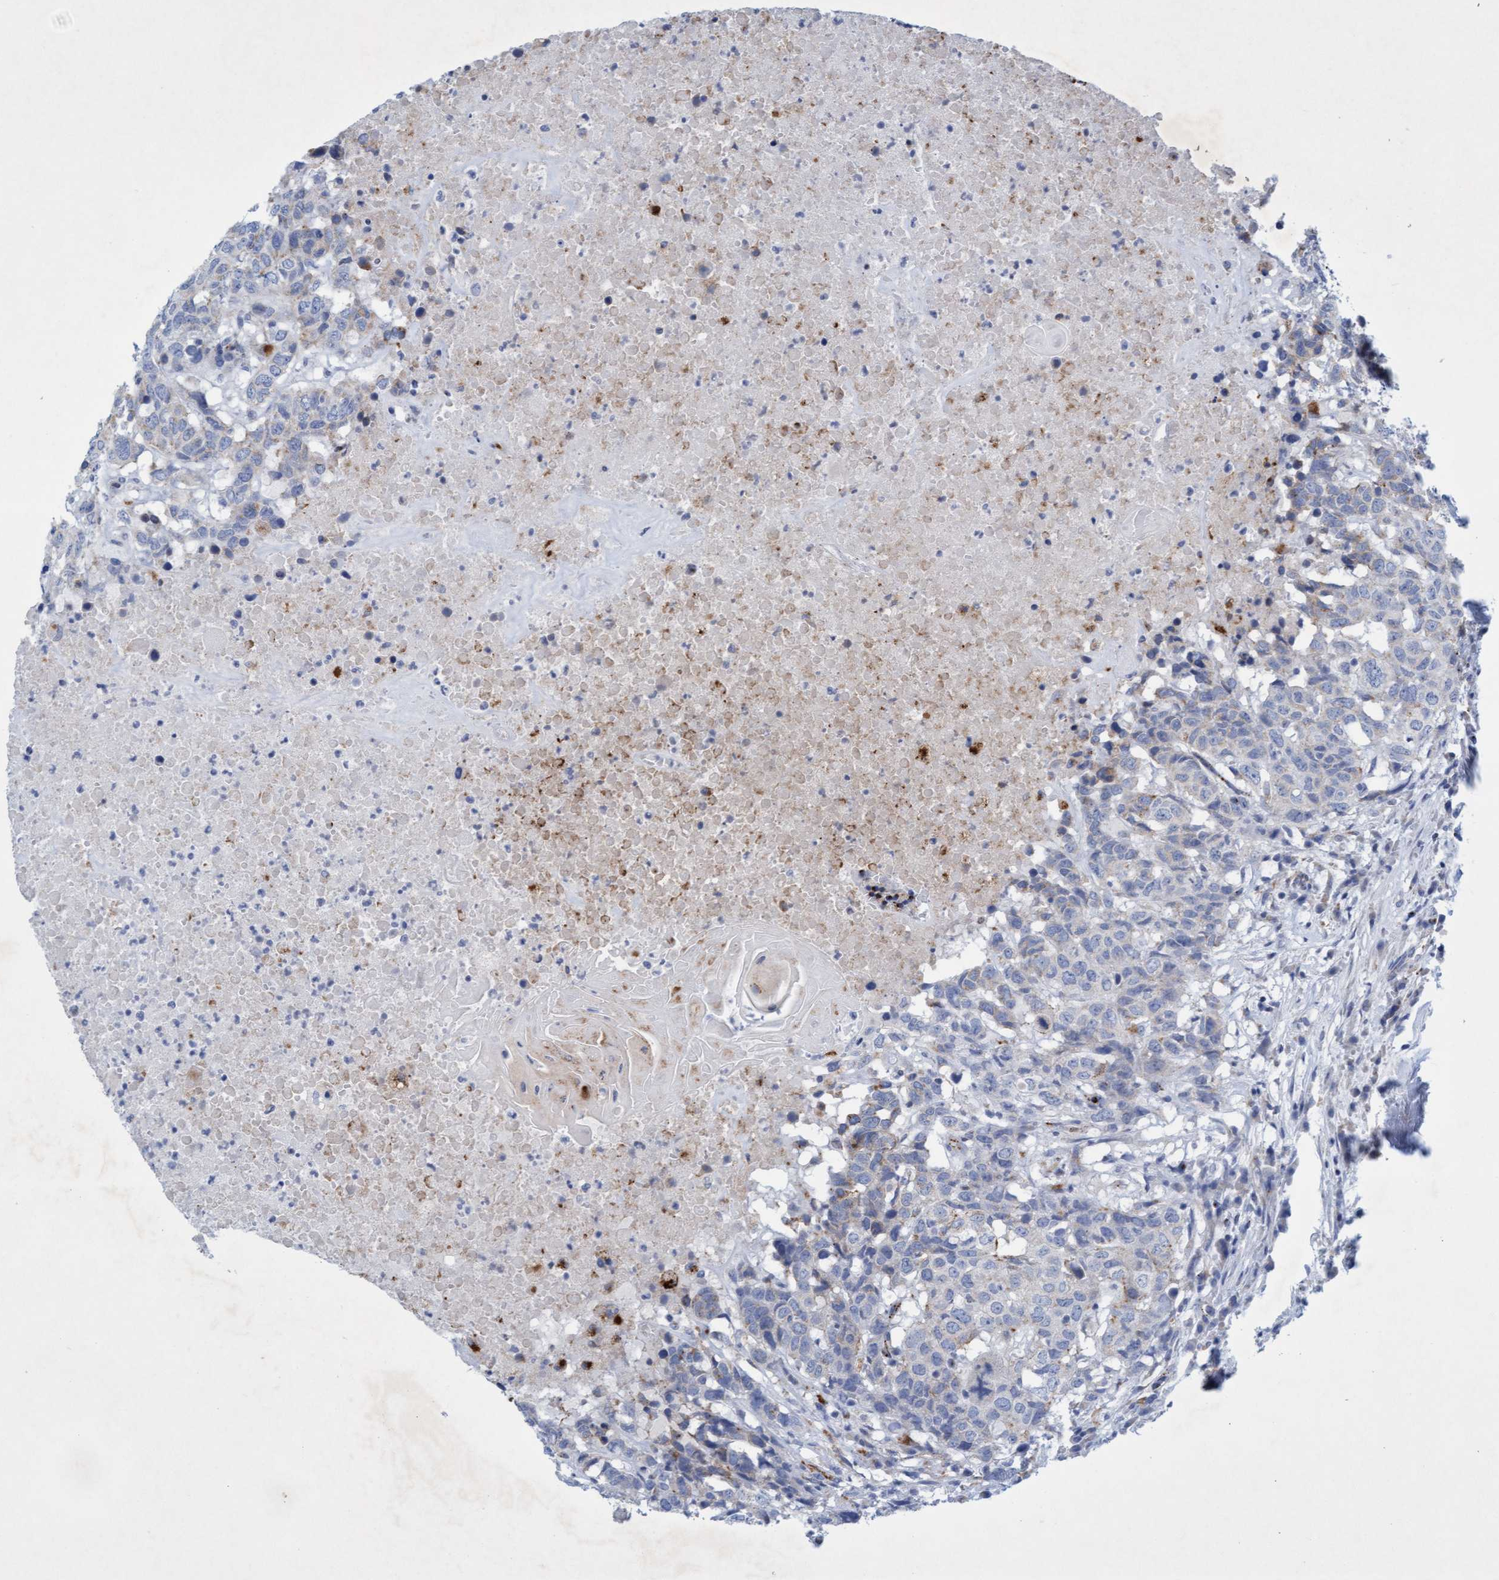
{"staining": {"intensity": "weak", "quantity": "<25%", "location": "cytoplasmic/membranous"}, "tissue": "head and neck cancer", "cell_type": "Tumor cells", "image_type": "cancer", "snomed": [{"axis": "morphology", "description": "Squamous cell carcinoma, NOS"}, {"axis": "topography", "description": "Head-Neck"}], "caption": "The image exhibits no significant positivity in tumor cells of head and neck cancer. Brightfield microscopy of IHC stained with DAB (3,3'-diaminobenzidine) (brown) and hematoxylin (blue), captured at high magnification.", "gene": "SGSH", "patient": {"sex": "male", "age": 66}}